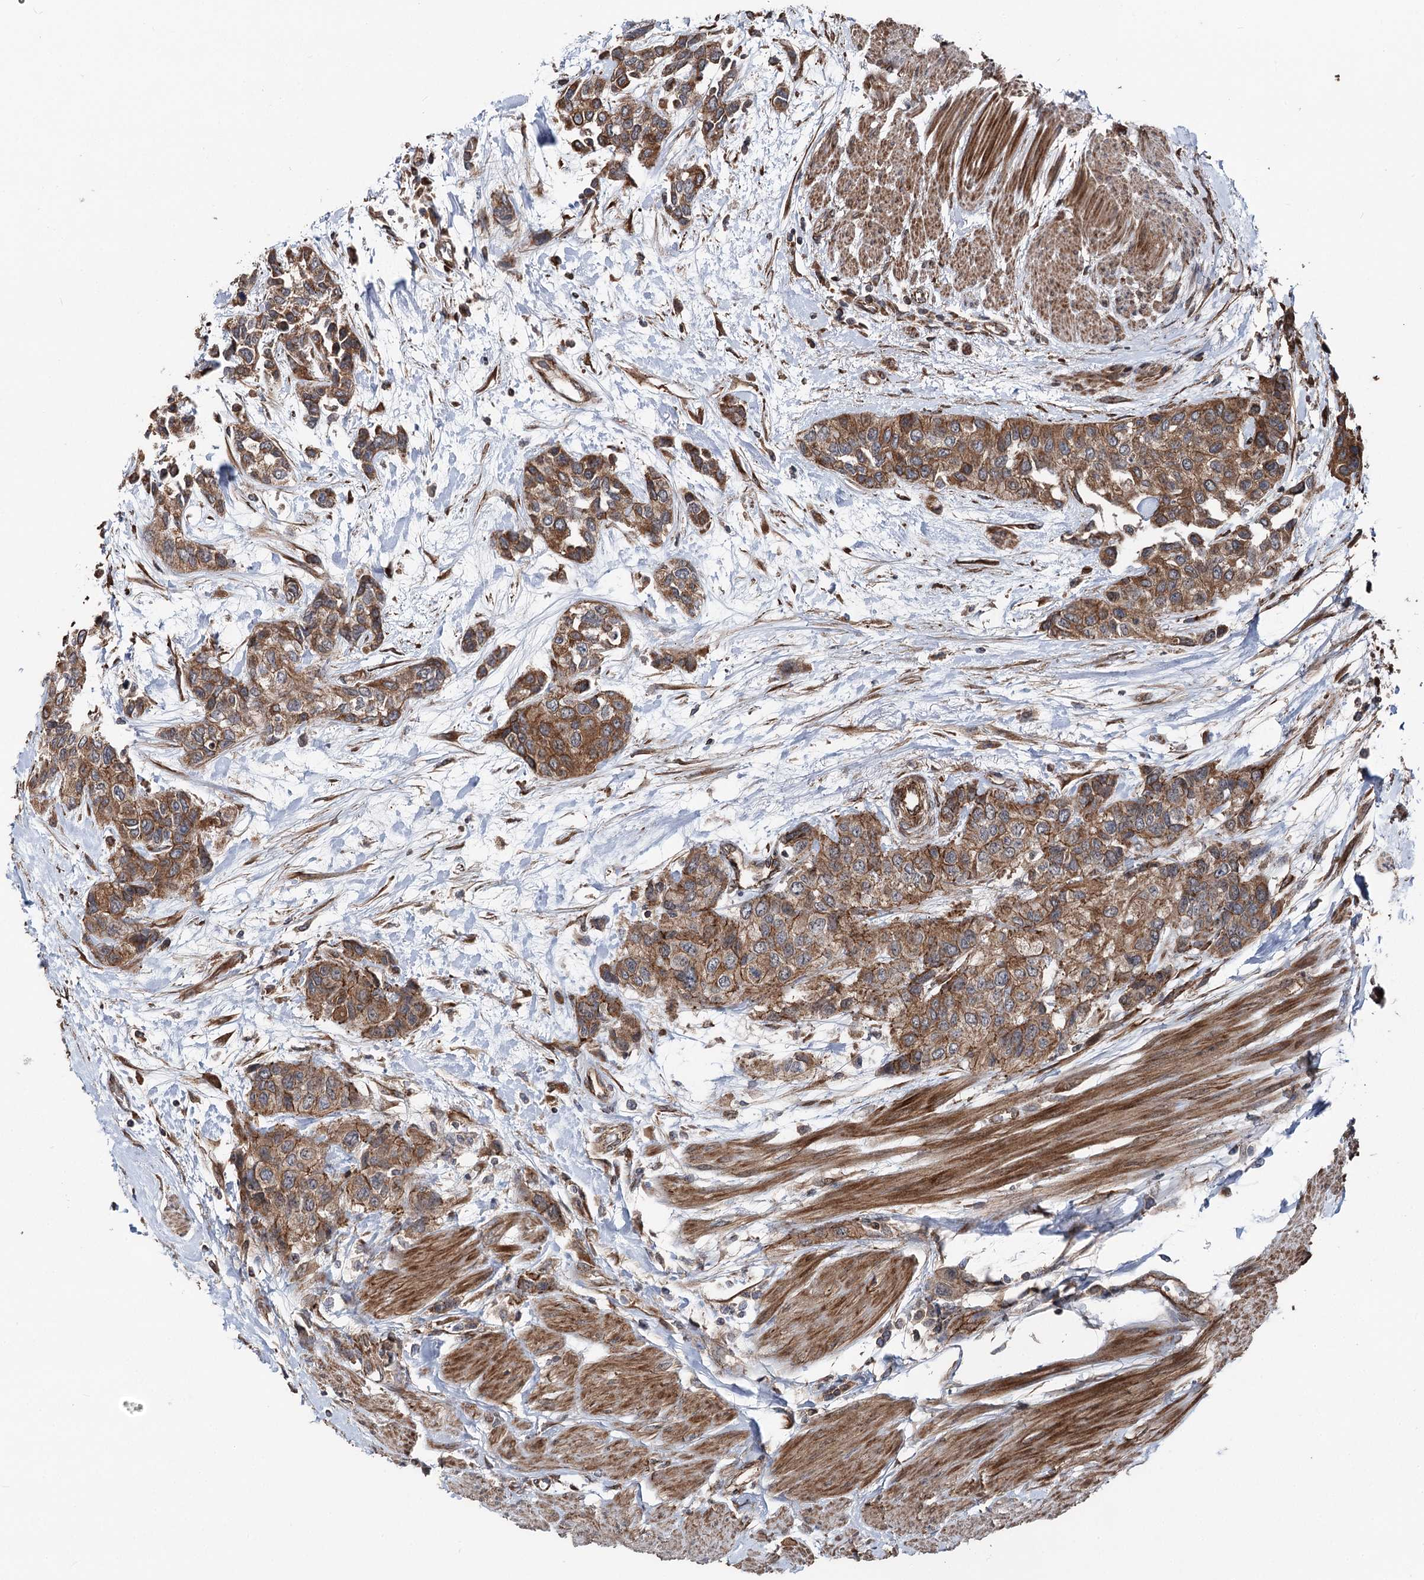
{"staining": {"intensity": "moderate", "quantity": ">75%", "location": "cytoplasmic/membranous"}, "tissue": "urothelial cancer", "cell_type": "Tumor cells", "image_type": "cancer", "snomed": [{"axis": "morphology", "description": "Normal tissue, NOS"}, {"axis": "morphology", "description": "Urothelial carcinoma, High grade"}, {"axis": "topography", "description": "Vascular tissue"}, {"axis": "topography", "description": "Urinary bladder"}], "caption": "Human urothelial carcinoma (high-grade) stained with a protein marker displays moderate staining in tumor cells.", "gene": "ITFG2", "patient": {"sex": "female", "age": 56}}